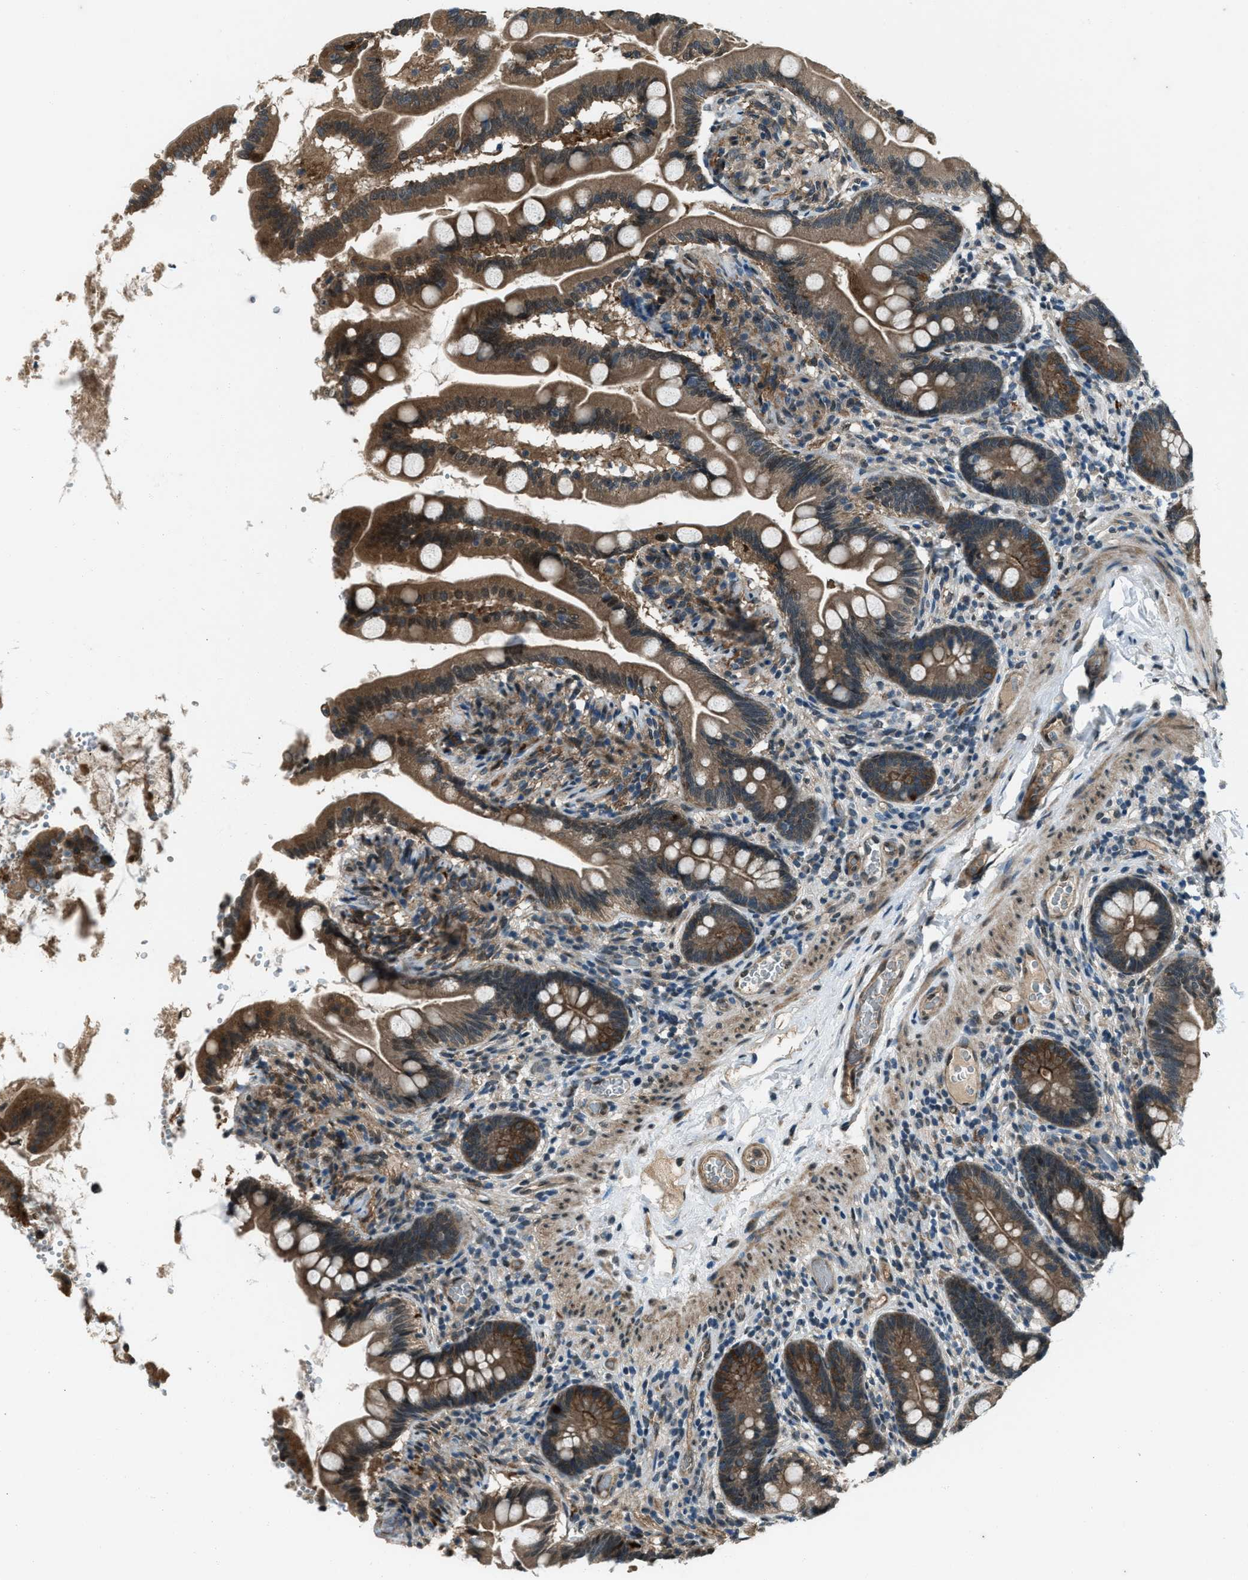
{"staining": {"intensity": "moderate", "quantity": ">75%", "location": "cytoplasmic/membranous"}, "tissue": "small intestine", "cell_type": "Glandular cells", "image_type": "normal", "snomed": [{"axis": "morphology", "description": "Normal tissue, NOS"}, {"axis": "topography", "description": "Small intestine"}], "caption": "High-power microscopy captured an immunohistochemistry image of normal small intestine, revealing moderate cytoplasmic/membranous positivity in about >75% of glandular cells. The staining was performed using DAB (3,3'-diaminobenzidine), with brown indicating positive protein expression. Nuclei are stained blue with hematoxylin.", "gene": "SVIL", "patient": {"sex": "female", "age": 56}}